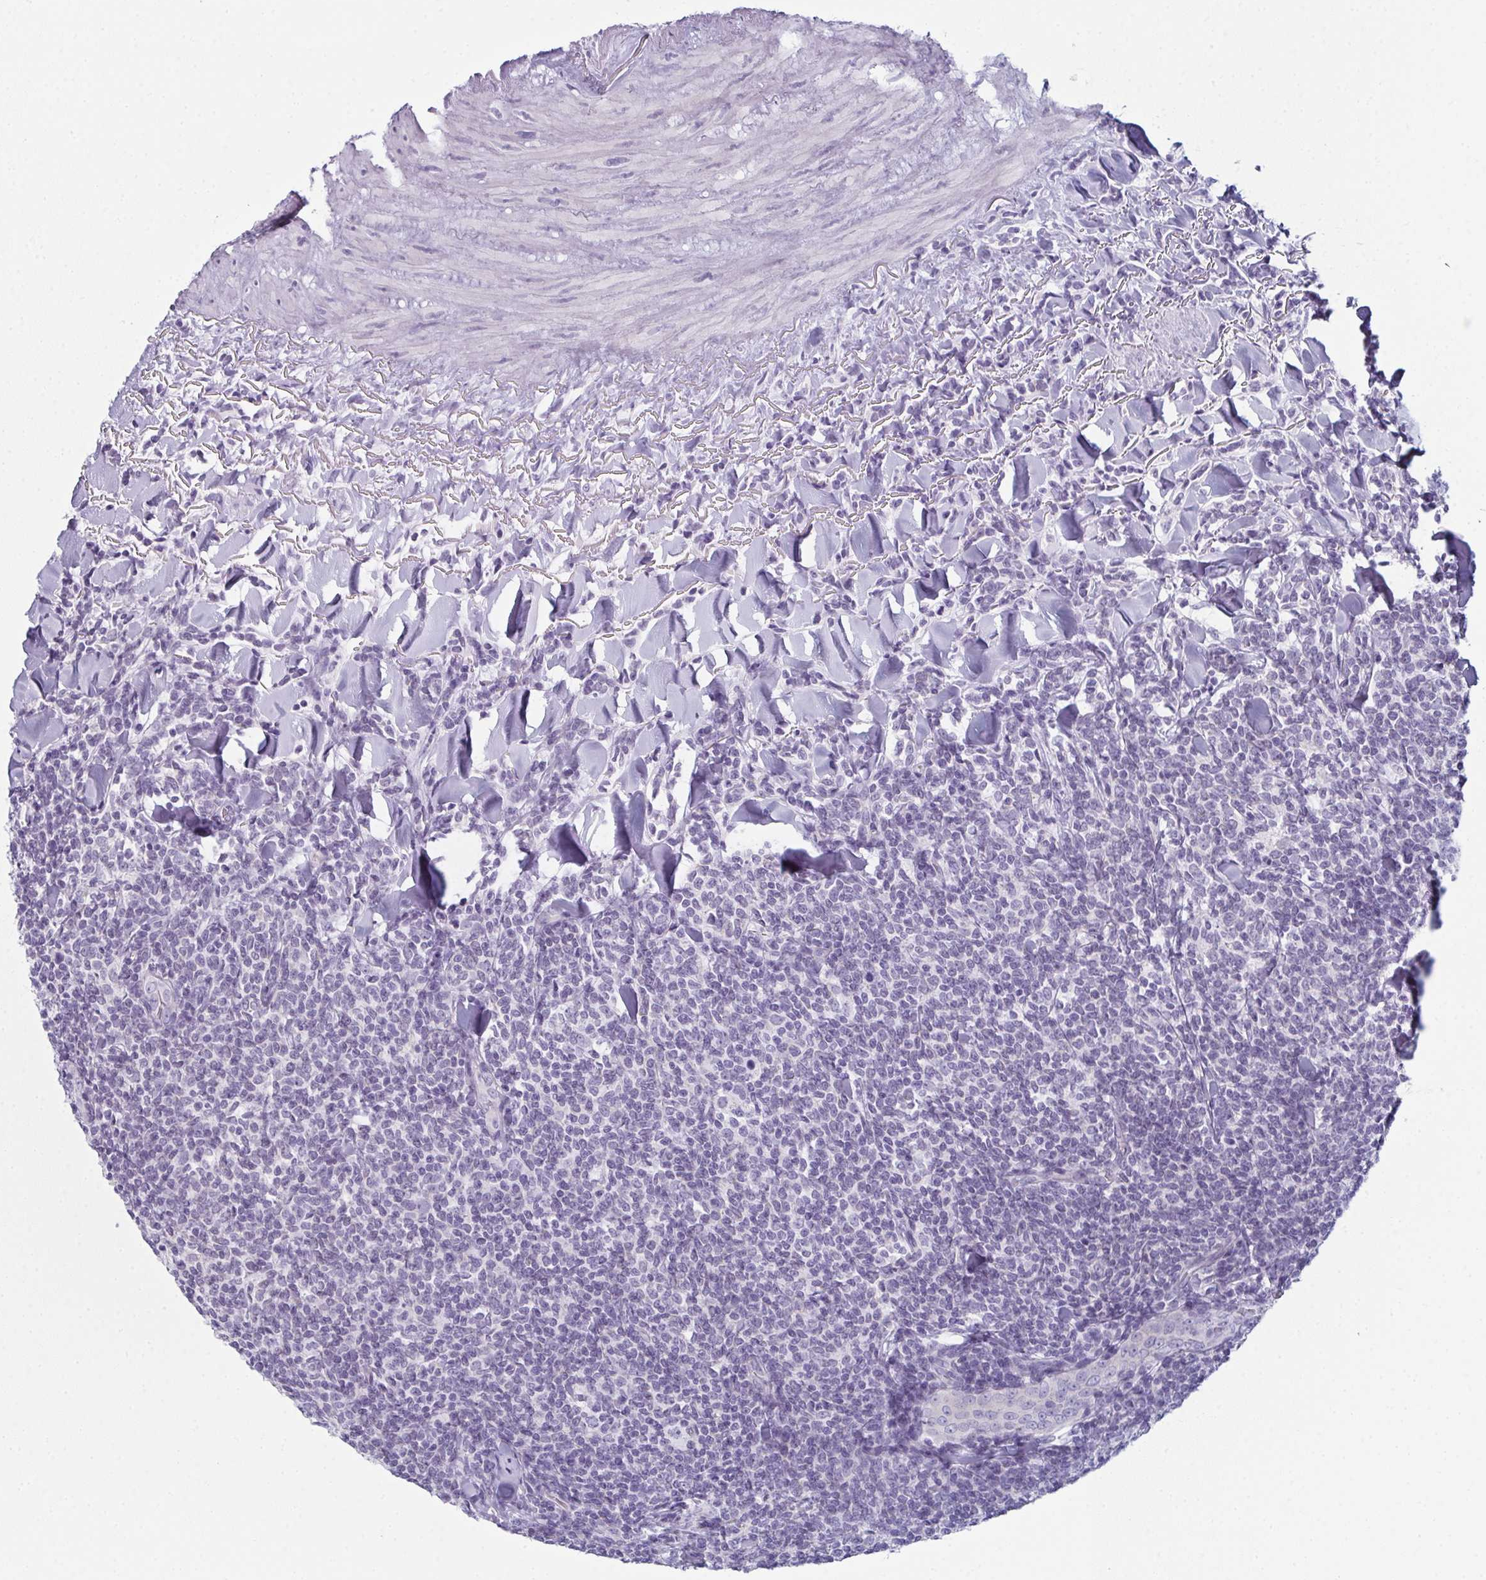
{"staining": {"intensity": "negative", "quantity": "none", "location": "none"}, "tissue": "lymphoma", "cell_type": "Tumor cells", "image_type": "cancer", "snomed": [{"axis": "morphology", "description": "Malignant lymphoma, non-Hodgkin's type, Low grade"}, {"axis": "topography", "description": "Lymph node"}], "caption": "Immunohistochemistry of malignant lymphoma, non-Hodgkin's type (low-grade) exhibits no positivity in tumor cells. (DAB immunohistochemistry (IHC) visualized using brightfield microscopy, high magnification).", "gene": "ENKUR", "patient": {"sex": "female", "age": 56}}